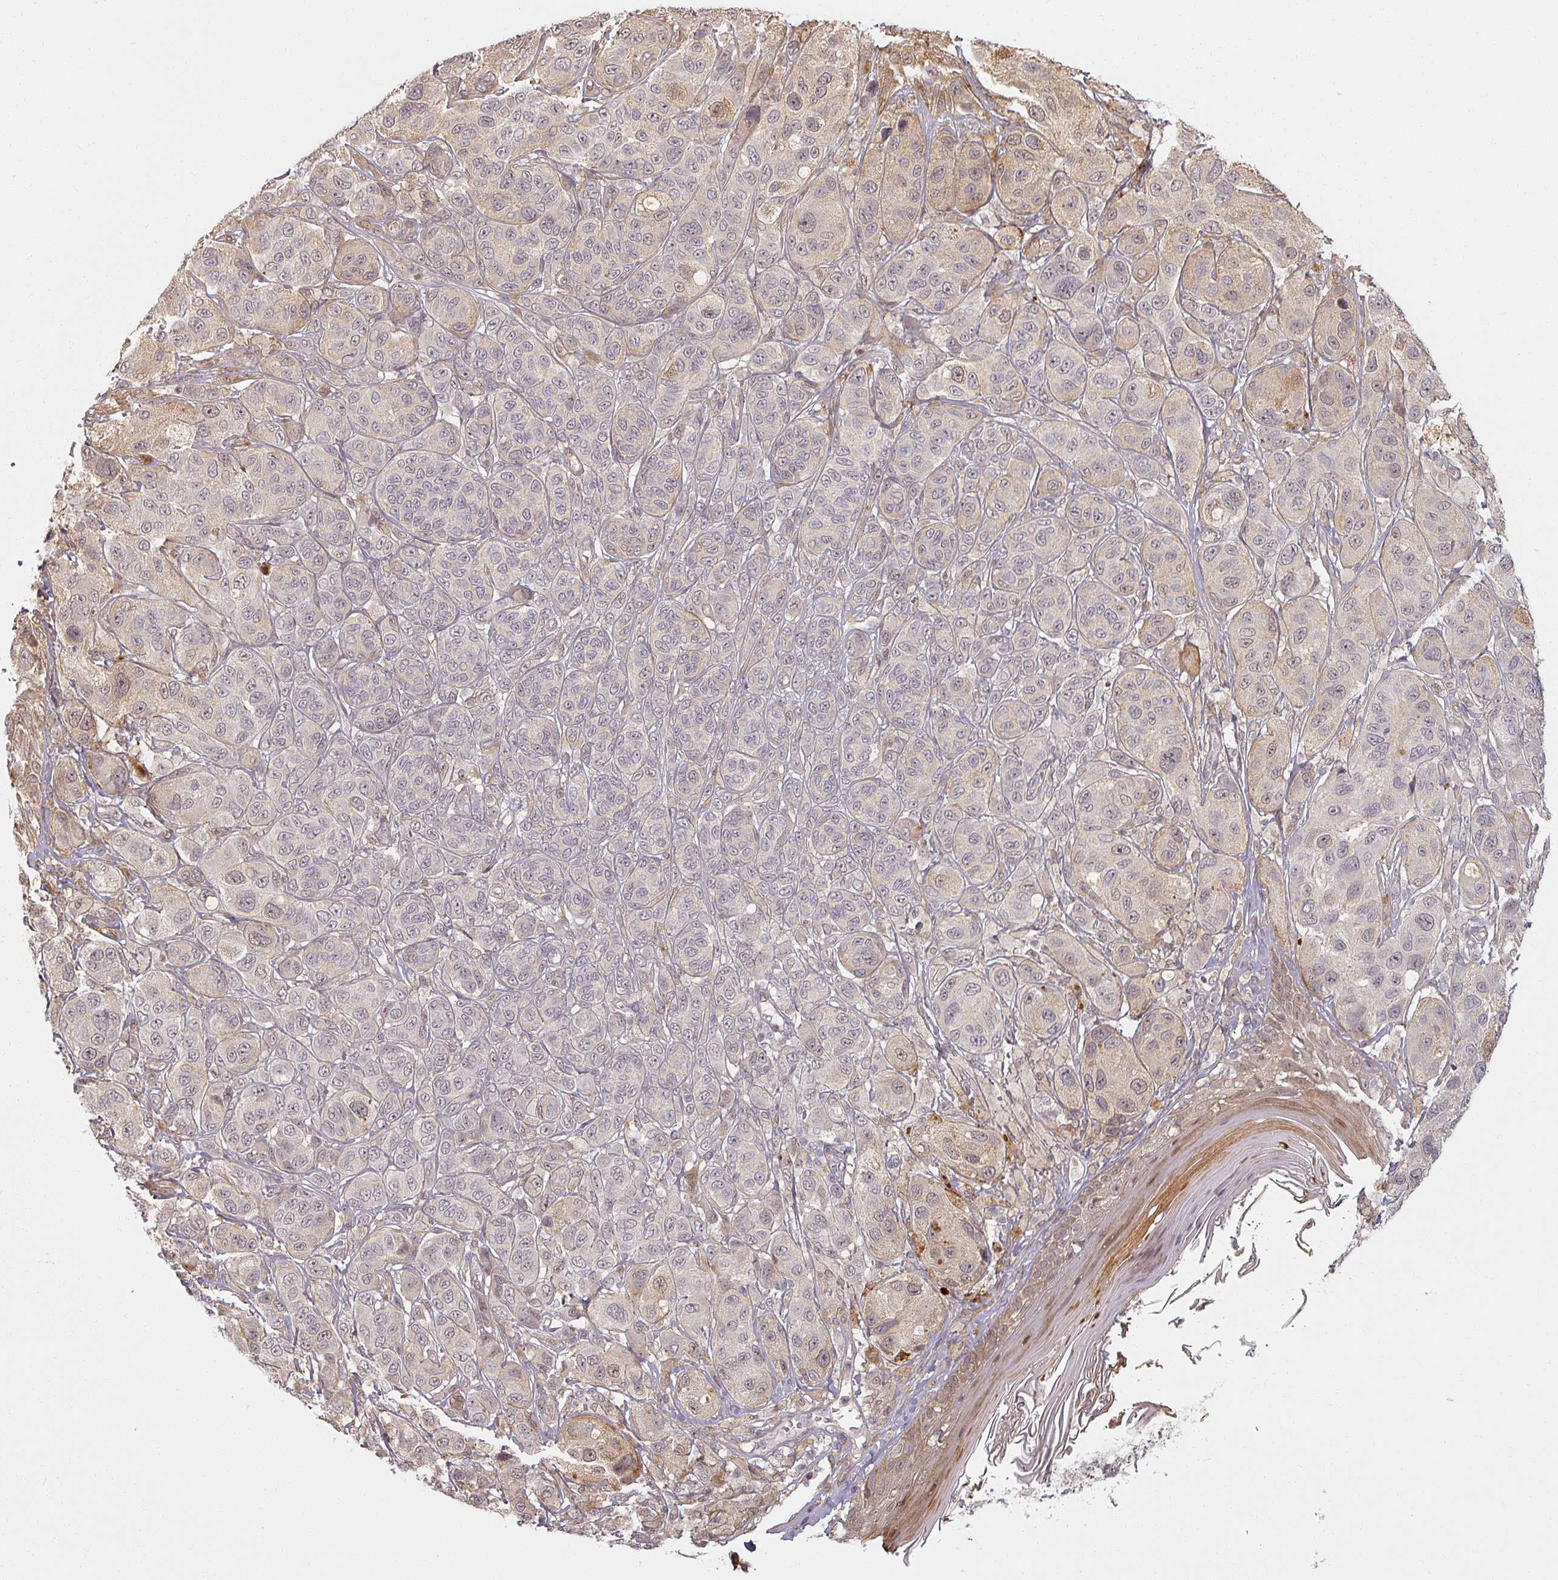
{"staining": {"intensity": "moderate", "quantity": "<25%", "location": "cytoplasmic/membranous,nuclear"}, "tissue": "melanoma", "cell_type": "Tumor cells", "image_type": "cancer", "snomed": [{"axis": "morphology", "description": "Malignant melanoma, NOS"}, {"axis": "topography", "description": "Skin"}], "caption": "Protein expression analysis of human melanoma reveals moderate cytoplasmic/membranous and nuclear staining in approximately <25% of tumor cells.", "gene": "MED19", "patient": {"sex": "male", "age": 42}}